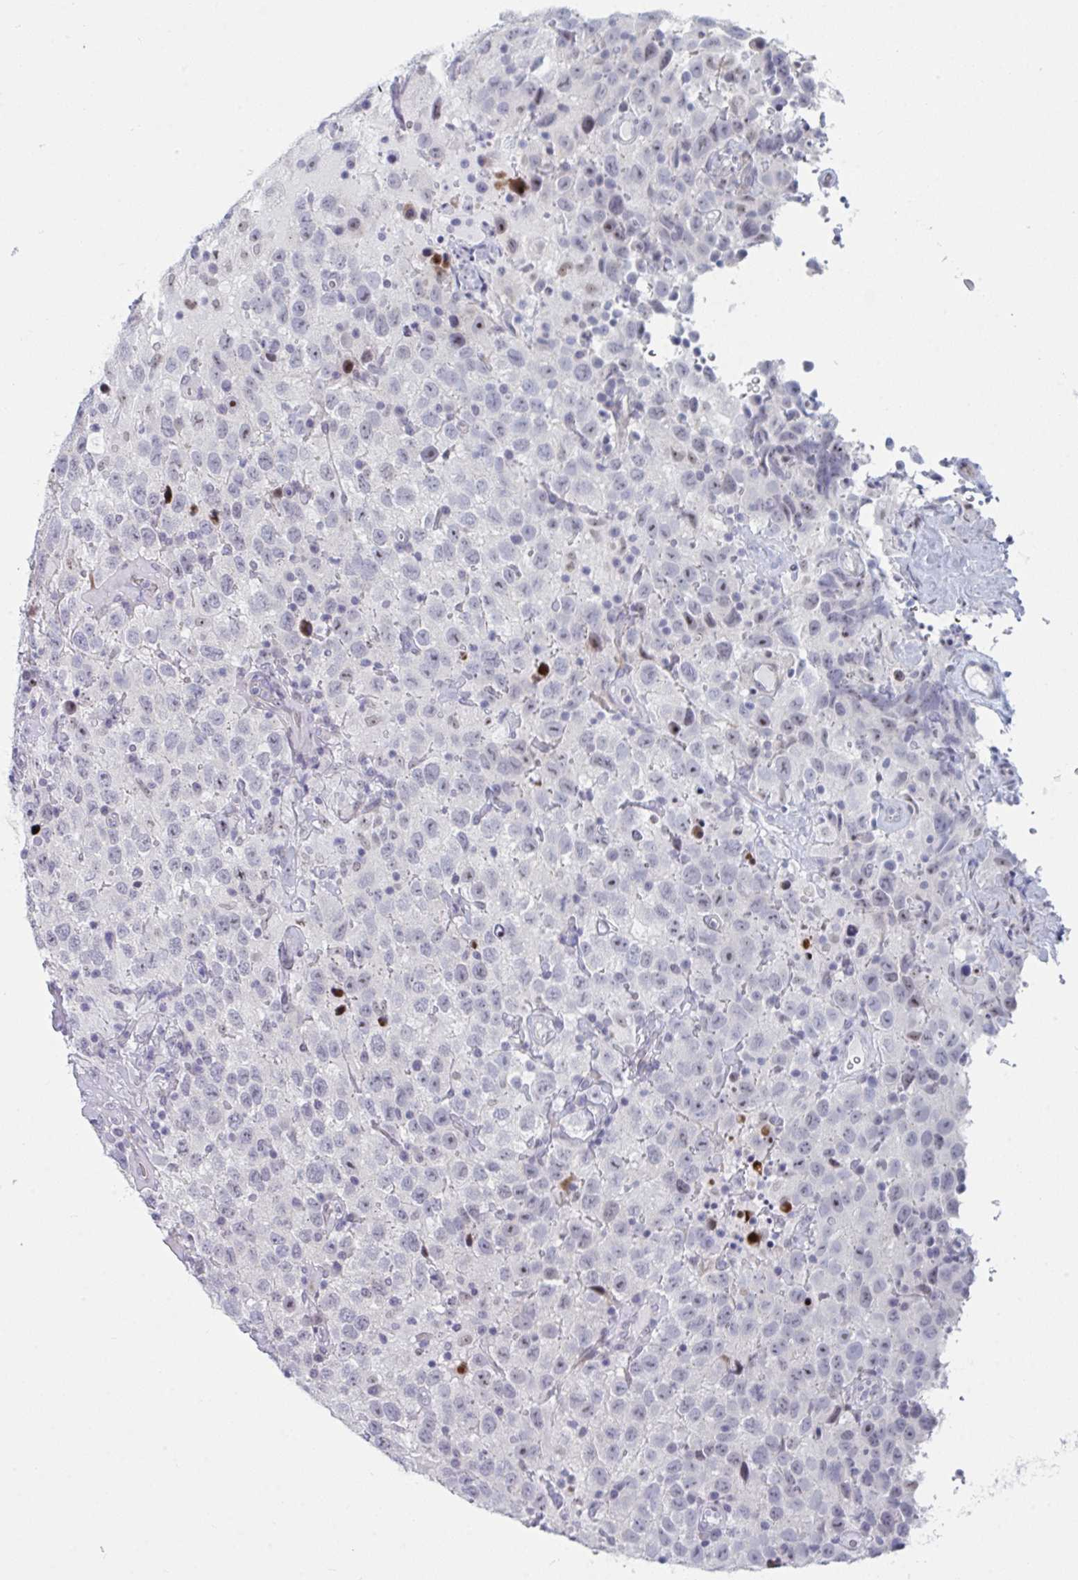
{"staining": {"intensity": "negative", "quantity": "none", "location": "none"}, "tissue": "testis cancer", "cell_type": "Tumor cells", "image_type": "cancer", "snomed": [{"axis": "morphology", "description": "Seminoma, NOS"}, {"axis": "topography", "description": "Testis"}], "caption": "Immunohistochemistry histopathology image of human testis cancer (seminoma) stained for a protein (brown), which exhibits no expression in tumor cells.", "gene": "NR1H2", "patient": {"sex": "male", "age": 41}}